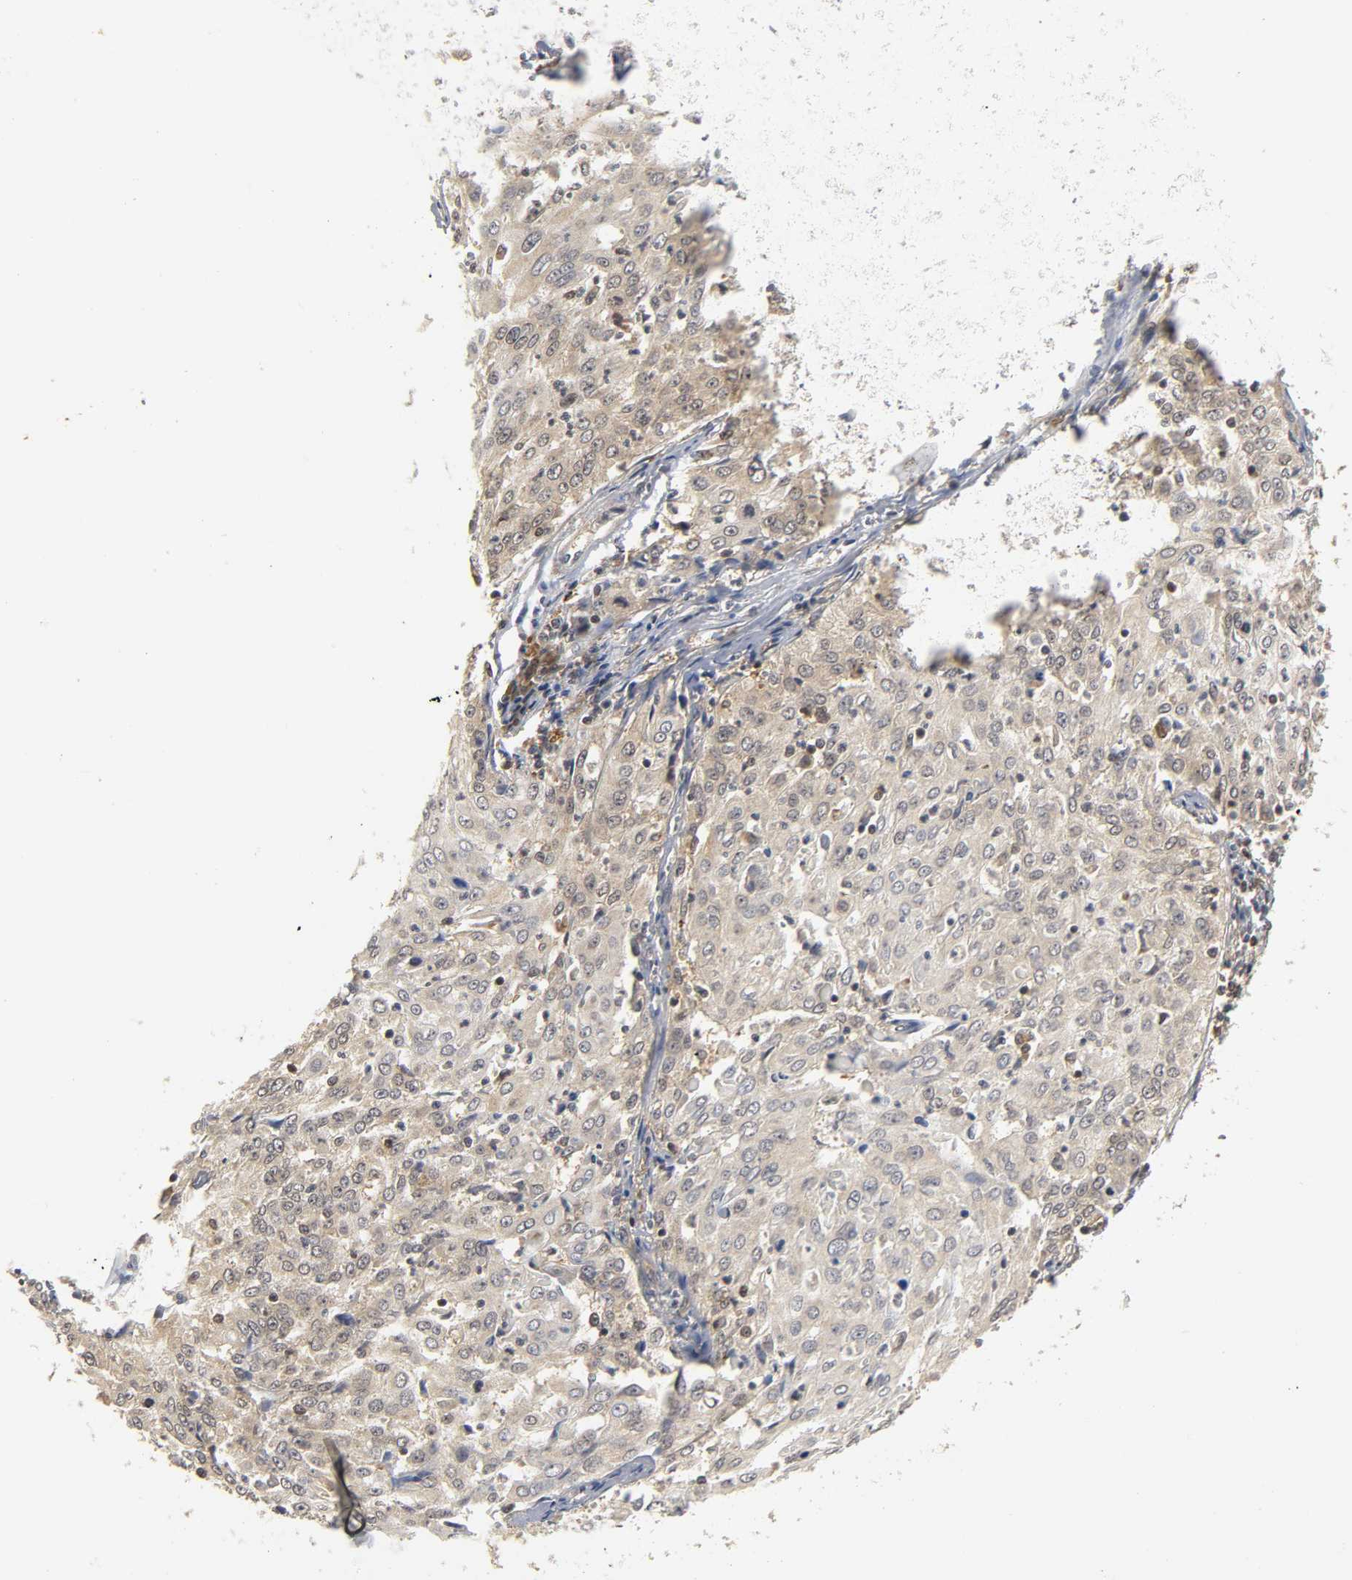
{"staining": {"intensity": "moderate", "quantity": ">75%", "location": "cytoplasmic/membranous"}, "tissue": "cervical cancer", "cell_type": "Tumor cells", "image_type": "cancer", "snomed": [{"axis": "morphology", "description": "Squamous cell carcinoma, NOS"}, {"axis": "topography", "description": "Cervix"}], "caption": "Immunohistochemical staining of cervical cancer demonstrates medium levels of moderate cytoplasmic/membranous staining in about >75% of tumor cells.", "gene": "PARK7", "patient": {"sex": "female", "age": 39}}